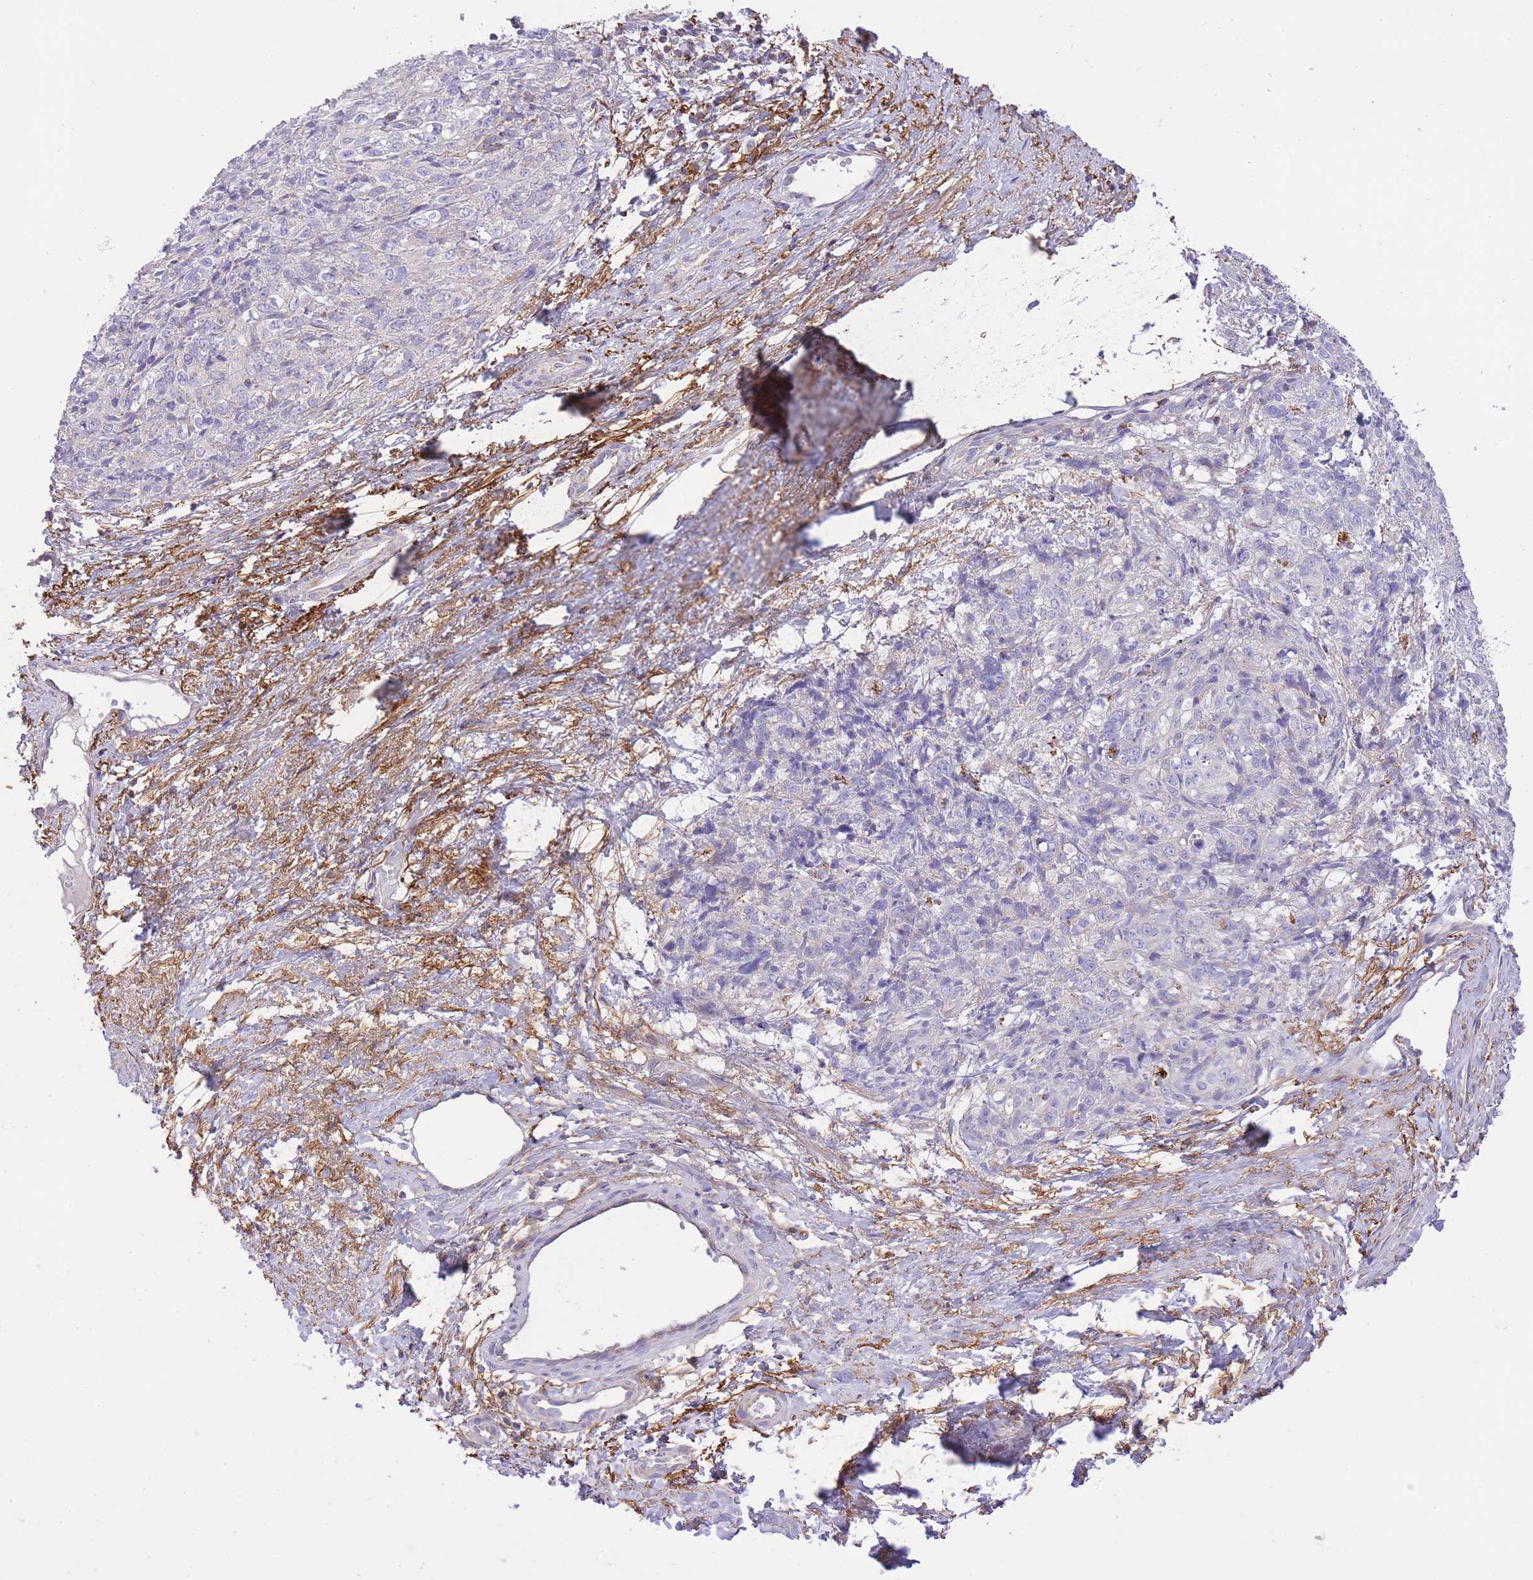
{"staining": {"intensity": "negative", "quantity": "none", "location": "none"}, "tissue": "skin cancer", "cell_type": "Tumor cells", "image_type": "cancer", "snomed": [{"axis": "morphology", "description": "Squamous cell carcinoma, NOS"}, {"axis": "topography", "description": "Skin"}, {"axis": "topography", "description": "Vulva"}], "caption": "Immunohistochemical staining of human skin cancer exhibits no significant expression in tumor cells.", "gene": "ST3GAL3", "patient": {"sex": "female", "age": 85}}